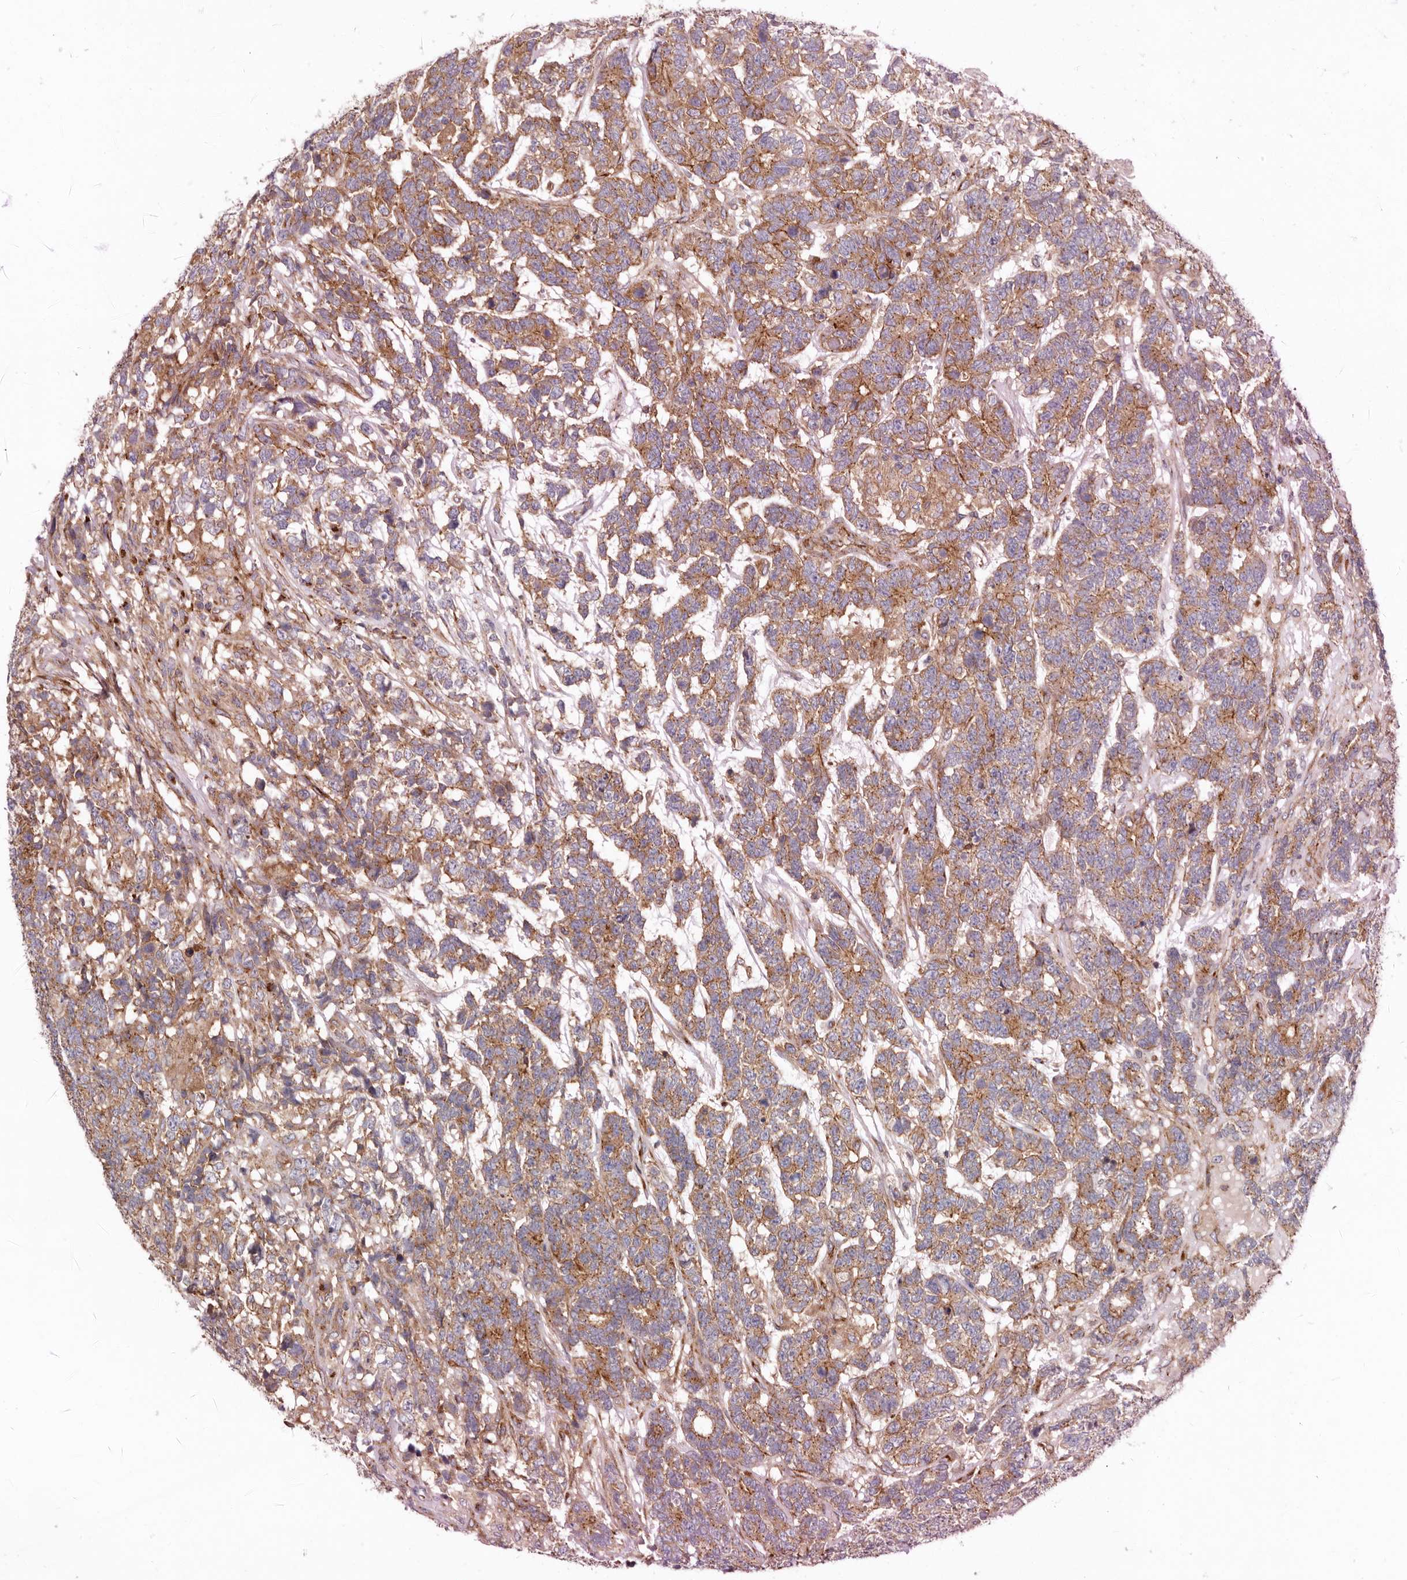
{"staining": {"intensity": "moderate", "quantity": ">75%", "location": "cytoplasmic/membranous"}, "tissue": "testis cancer", "cell_type": "Tumor cells", "image_type": "cancer", "snomed": [{"axis": "morphology", "description": "Carcinoma, Embryonal, NOS"}, {"axis": "topography", "description": "Testis"}], "caption": "Testis cancer was stained to show a protein in brown. There is medium levels of moderate cytoplasmic/membranous staining in about >75% of tumor cells.", "gene": "LUZP1", "patient": {"sex": "male", "age": 26}}